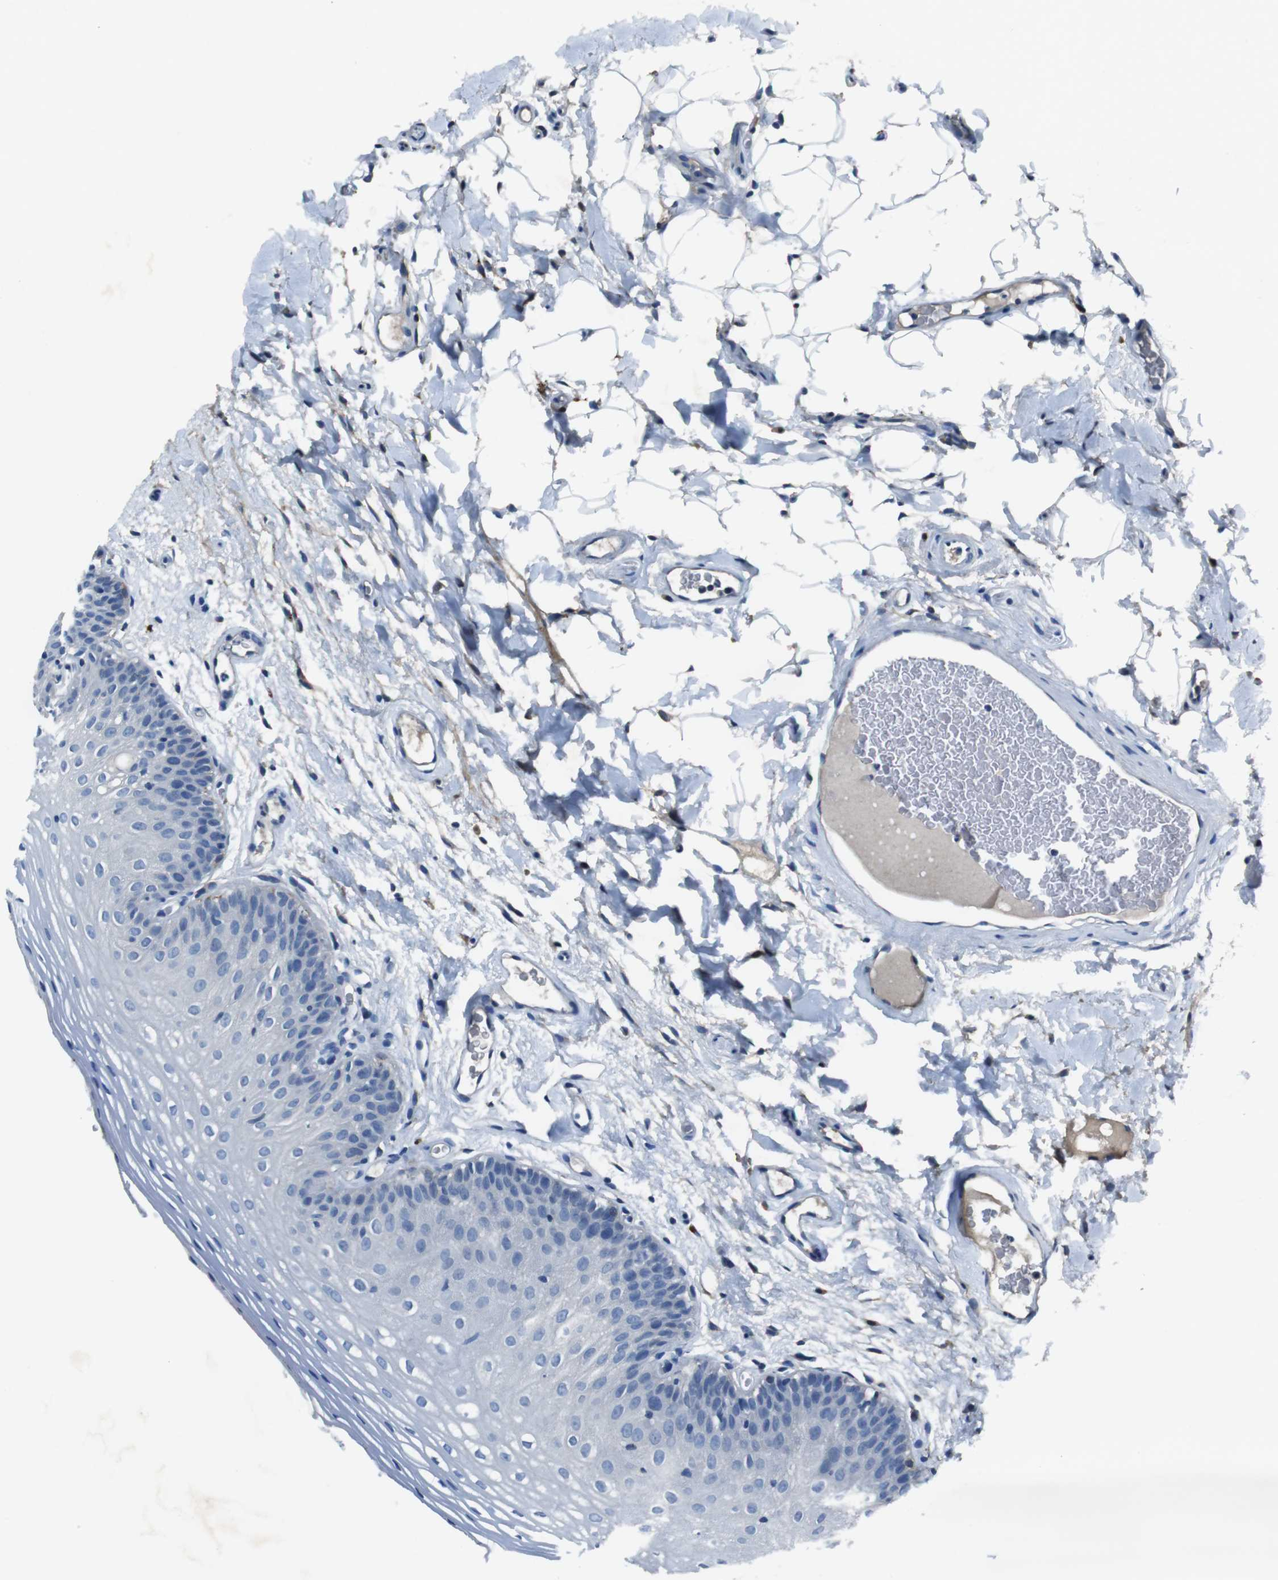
{"staining": {"intensity": "moderate", "quantity": "<25%", "location": "cytoplasmic/membranous"}, "tissue": "oral mucosa", "cell_type": "Squamous epithelial cells", "image_type": "normal", "snomed": [{"axis": "morphology", "description": "Normal tissue, NOS"}, {"axis": "morphology", "description": "Squamous cell carcinoma, NOS"}, {"axis": "topography", "description": "Skeletal muscle"}, {"axis": "topography", "description": "Oral tissue"}], "caption": "Immunohistochemistry staining of benign oral mucosa, which displays low levels of moderate cytoplasmic/membranous staining in approximately <25% of squamous epithelial cells indicating moderate cytoplasmic/membranous protein positivity. The staining was performed using DAB (brown) for protein detection and nuclei were counterstained in hematoxylin (blue).", "gene": "TULP3", "patient": {"sex": "male", "age": 71}}